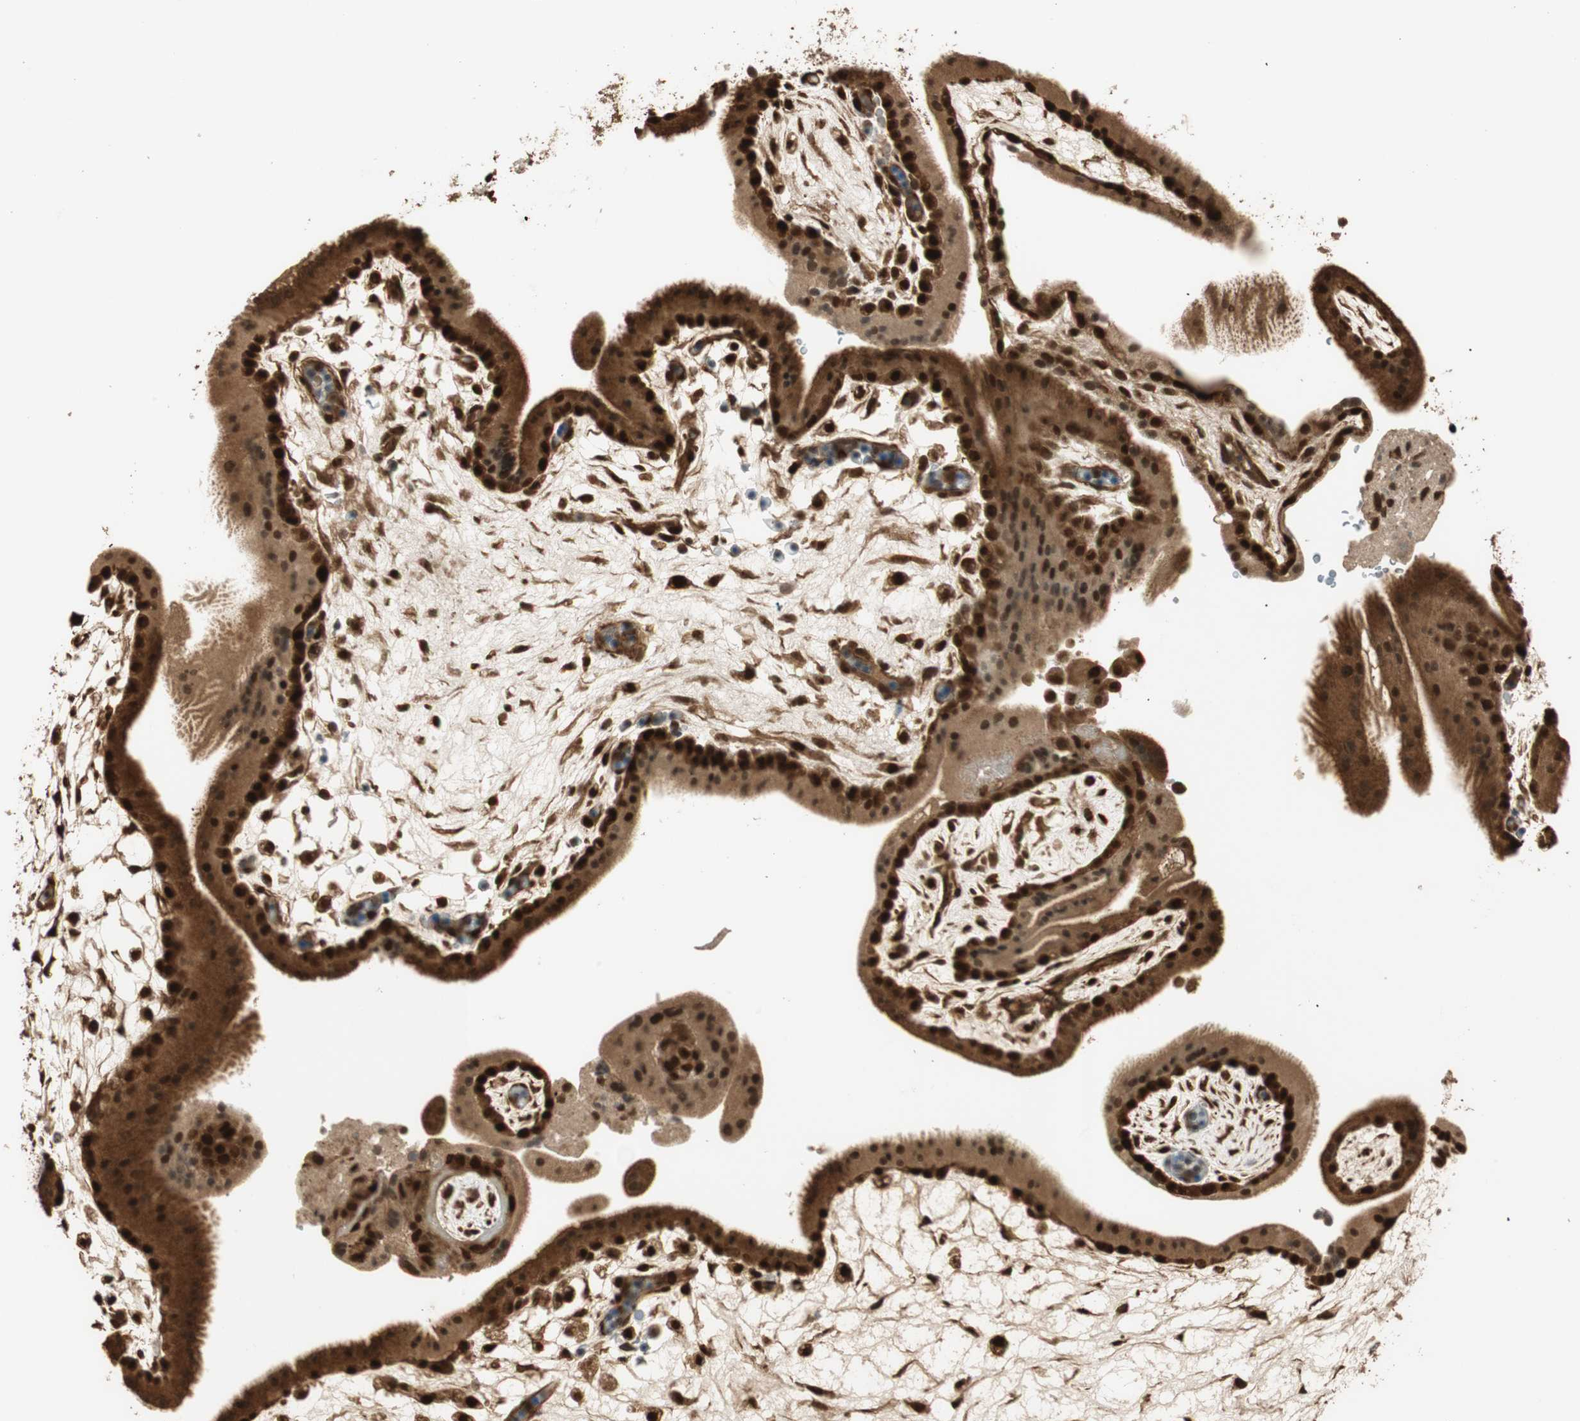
{"staining": {"intensity": "strong", "quantity": ">75%", "location": "cytoplasmic/membranous,nuclear"}, "tissue": "placenta", "cell_type": "Decidual cells", "image_type": "normal", "snomed": [{"axis": "morphology", "description": "Normal tissue, NOS"}, {"axis": "topography", "description": "Placenta"}], "caption": "Protein staining of normal placenta exhibits strong cytoplasmic/membranous,nuclear staining in approximately >75% of decidual cells.", "gene": "RPA3", "patient": {"sex": "female", "age": 19}}